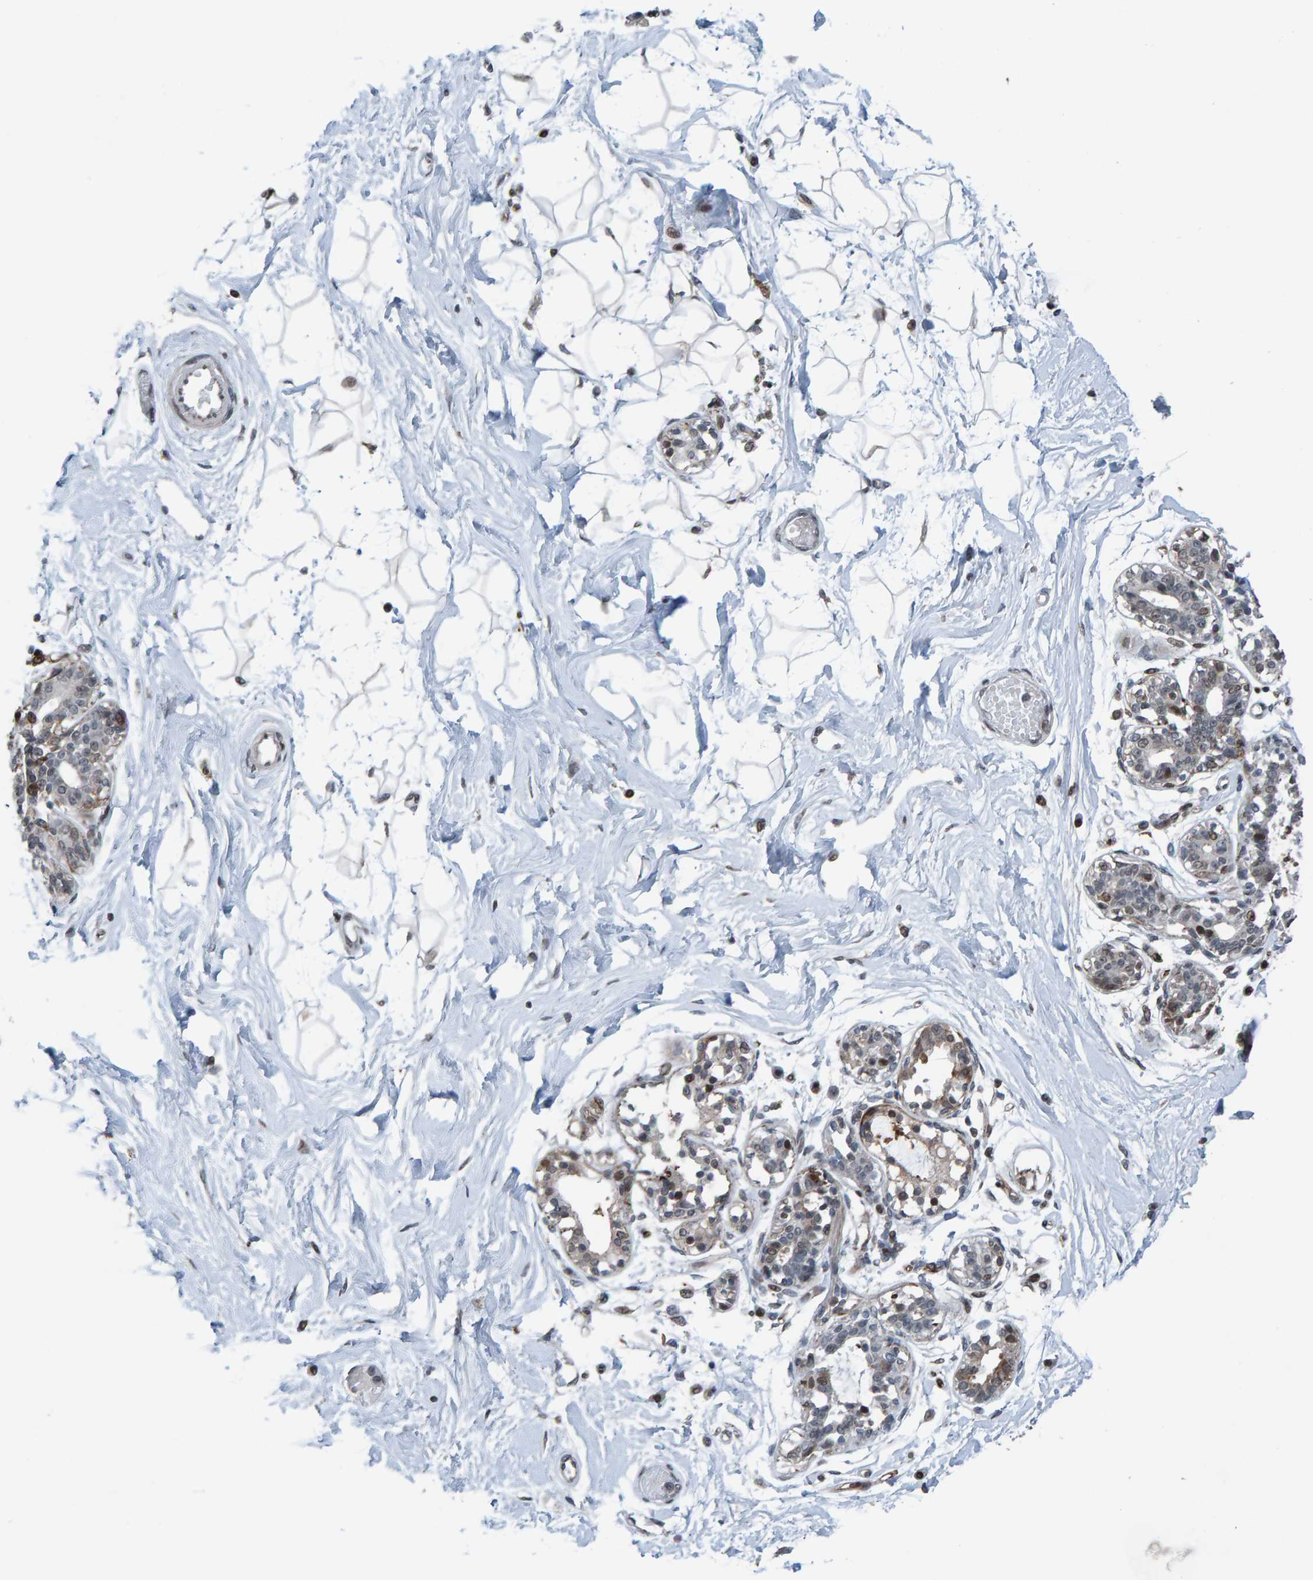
{"staining": {"intensity": "weak", "quantity": "25%-75%", "location": "cytoplasmic/membranous"}, "tissue": "breast", "cell_type": "Adipocytes", "image_type": "normal", "snomed": [{"axis": "morphology", "description": "Normal tissue, NOS"}, {"axis": "topography", "description": "Breast"}], "caption": "Benign breast demonstrates weak cytoplasmic/membranous staining in approximately 25%-75% of adipocytes.", "gene": "ZNF366", "patient": {"sex": "female", "age": 45}}